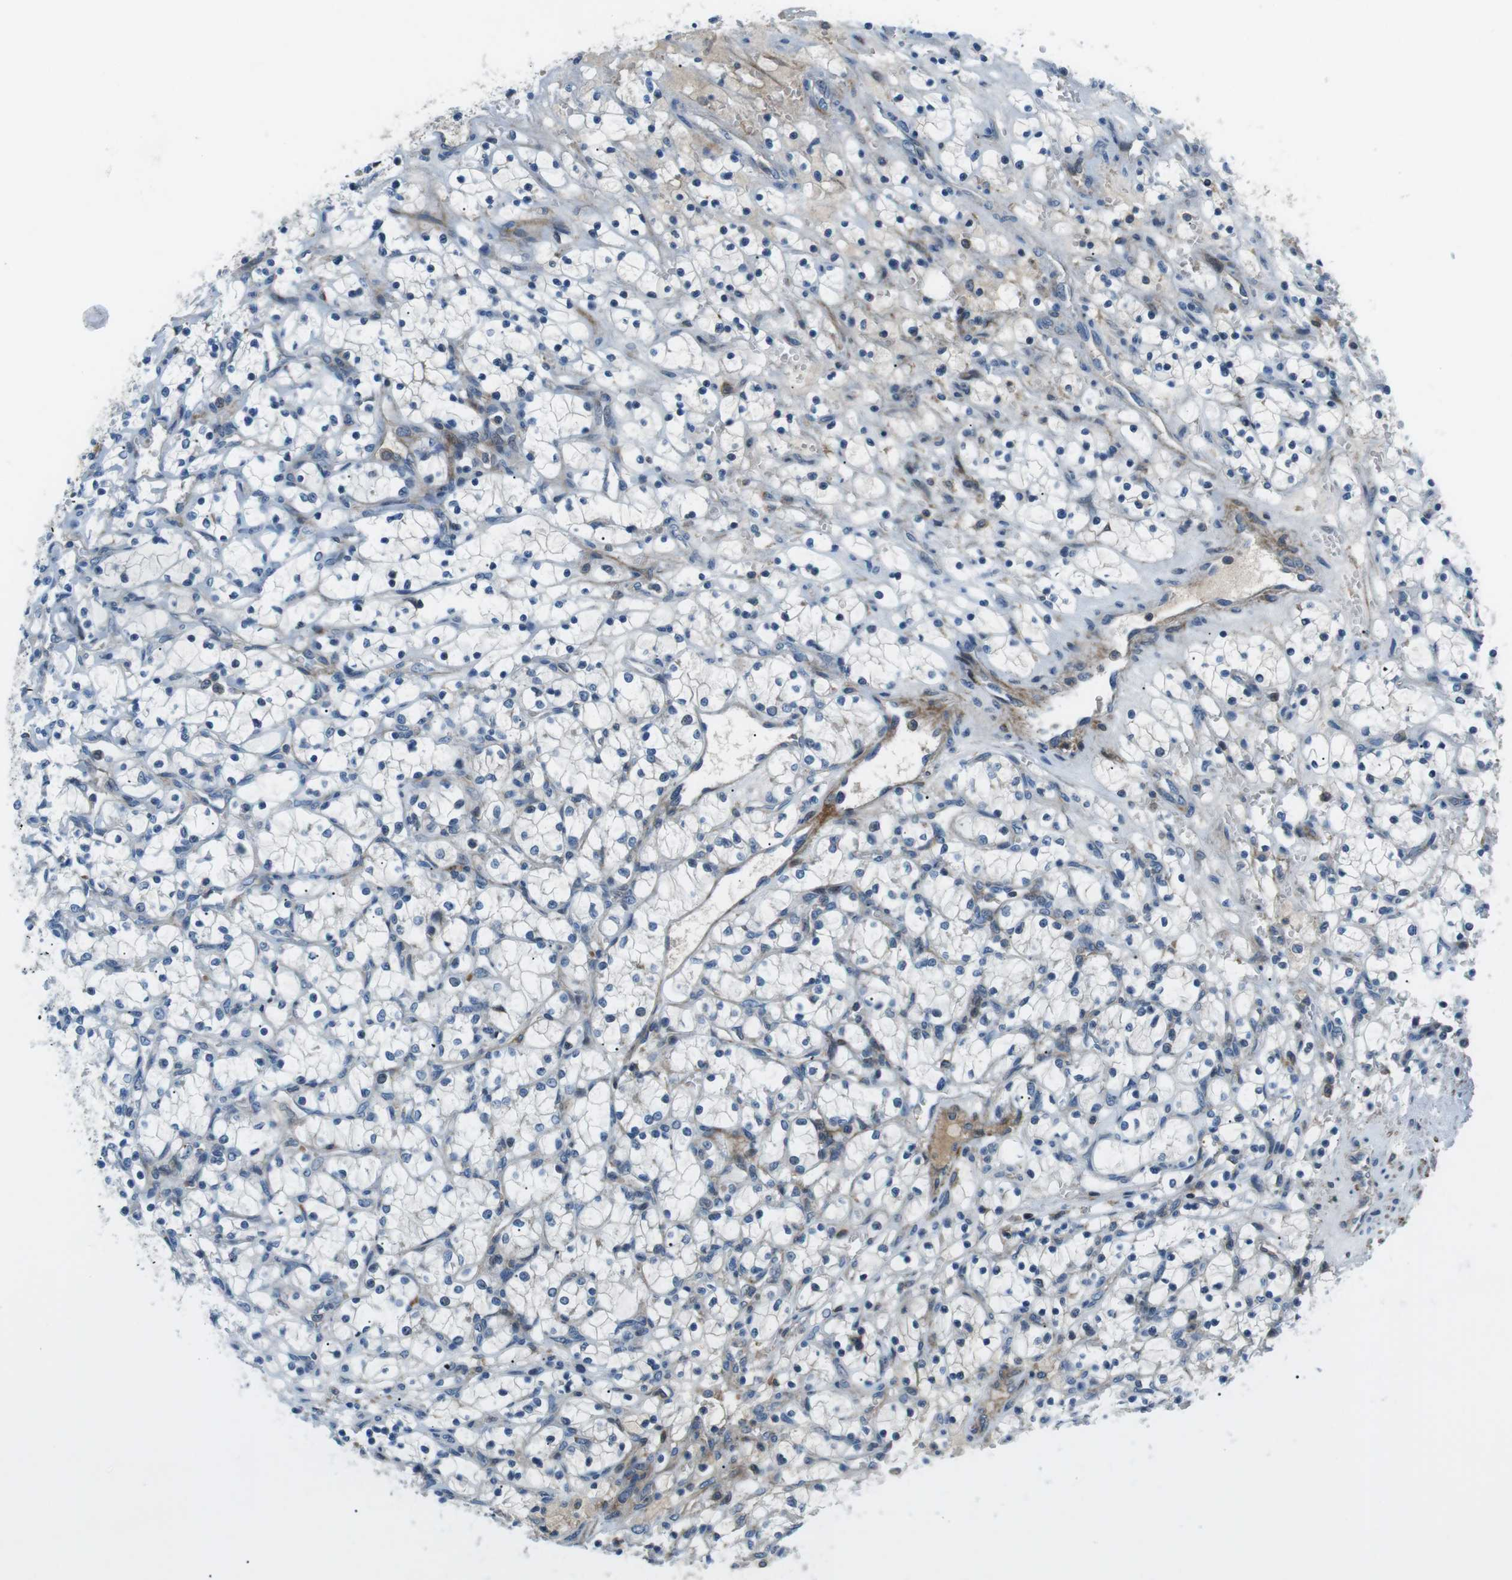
{"staining": {"intensity": "negative", "quantity": "none", "location": "none"}, "tissue": "renal cancer", "cell_type": "Tumor cells", "image_type": "cancer", "snomed": [{"axis": "morphology", "description": "Adenocarcinoma, NOS"}, {"axis": "topography", "description": "Kidney"}], "caption": "DAB immunohistochemical staining of renal cancer displays no significant positivity in tumor cells.", "gene": "ARVCF", "patient": {"sex": "female", "age": 69}}